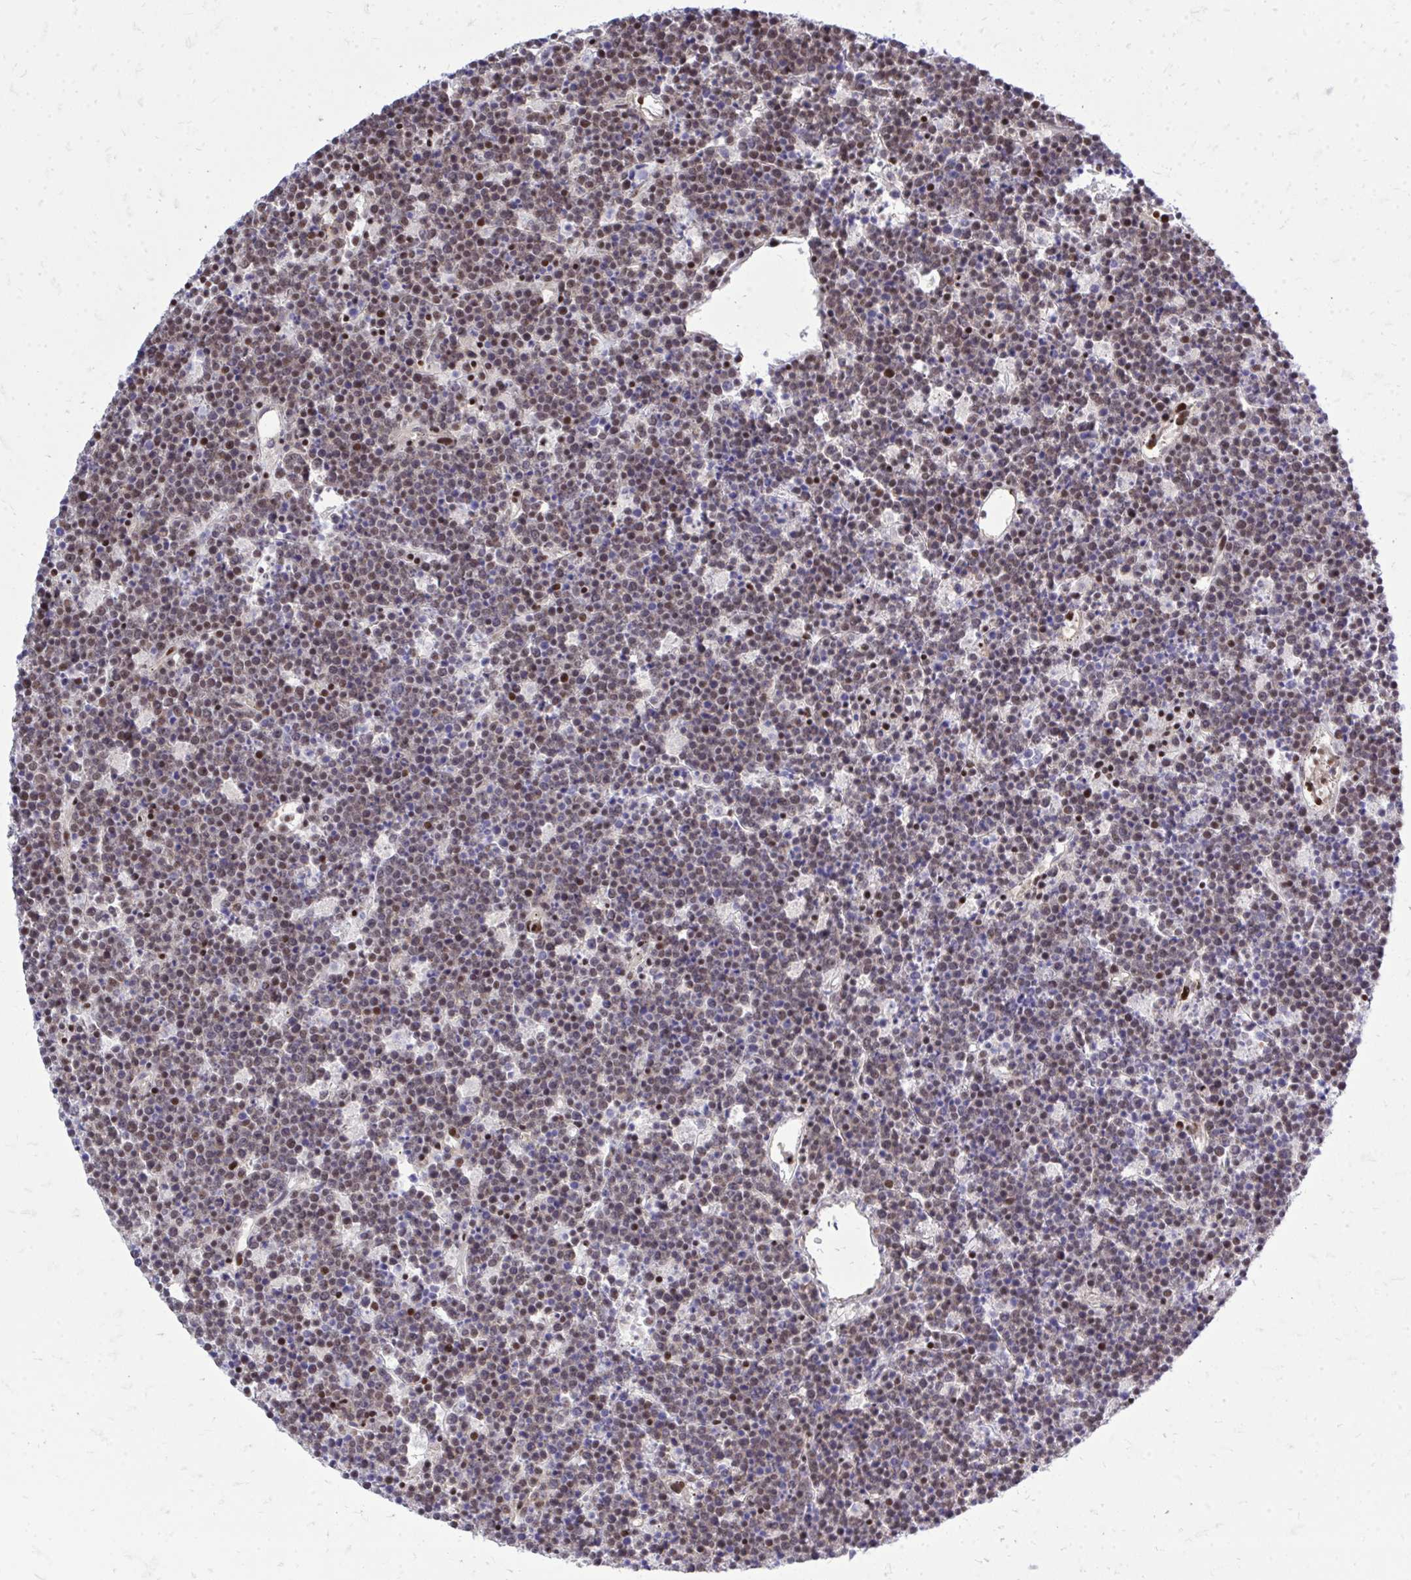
{"staining": {"intensity": "moderate", "quantity": "25%-75%", "location": "nuclear"}, "tissue": "lymphoma", "cell_type": "Tumor cells", "image_type": "cancer", "snomed": [{"axis": "morphology", "description": "Malignant lymphoma, non-Hodgkin's type, High grade"}, {"axis": "topography", "description": "Ovary"}], "caption": "Immunohistochemistry of high-grade malignant lymphoma, non-Hodgkin's type demonstrates medium levels of moderate nuclear positivity in about 25%-75% of tumor cells.", "gene": "TBL1Y", "patient": {"sex": "female", "age": 56}}